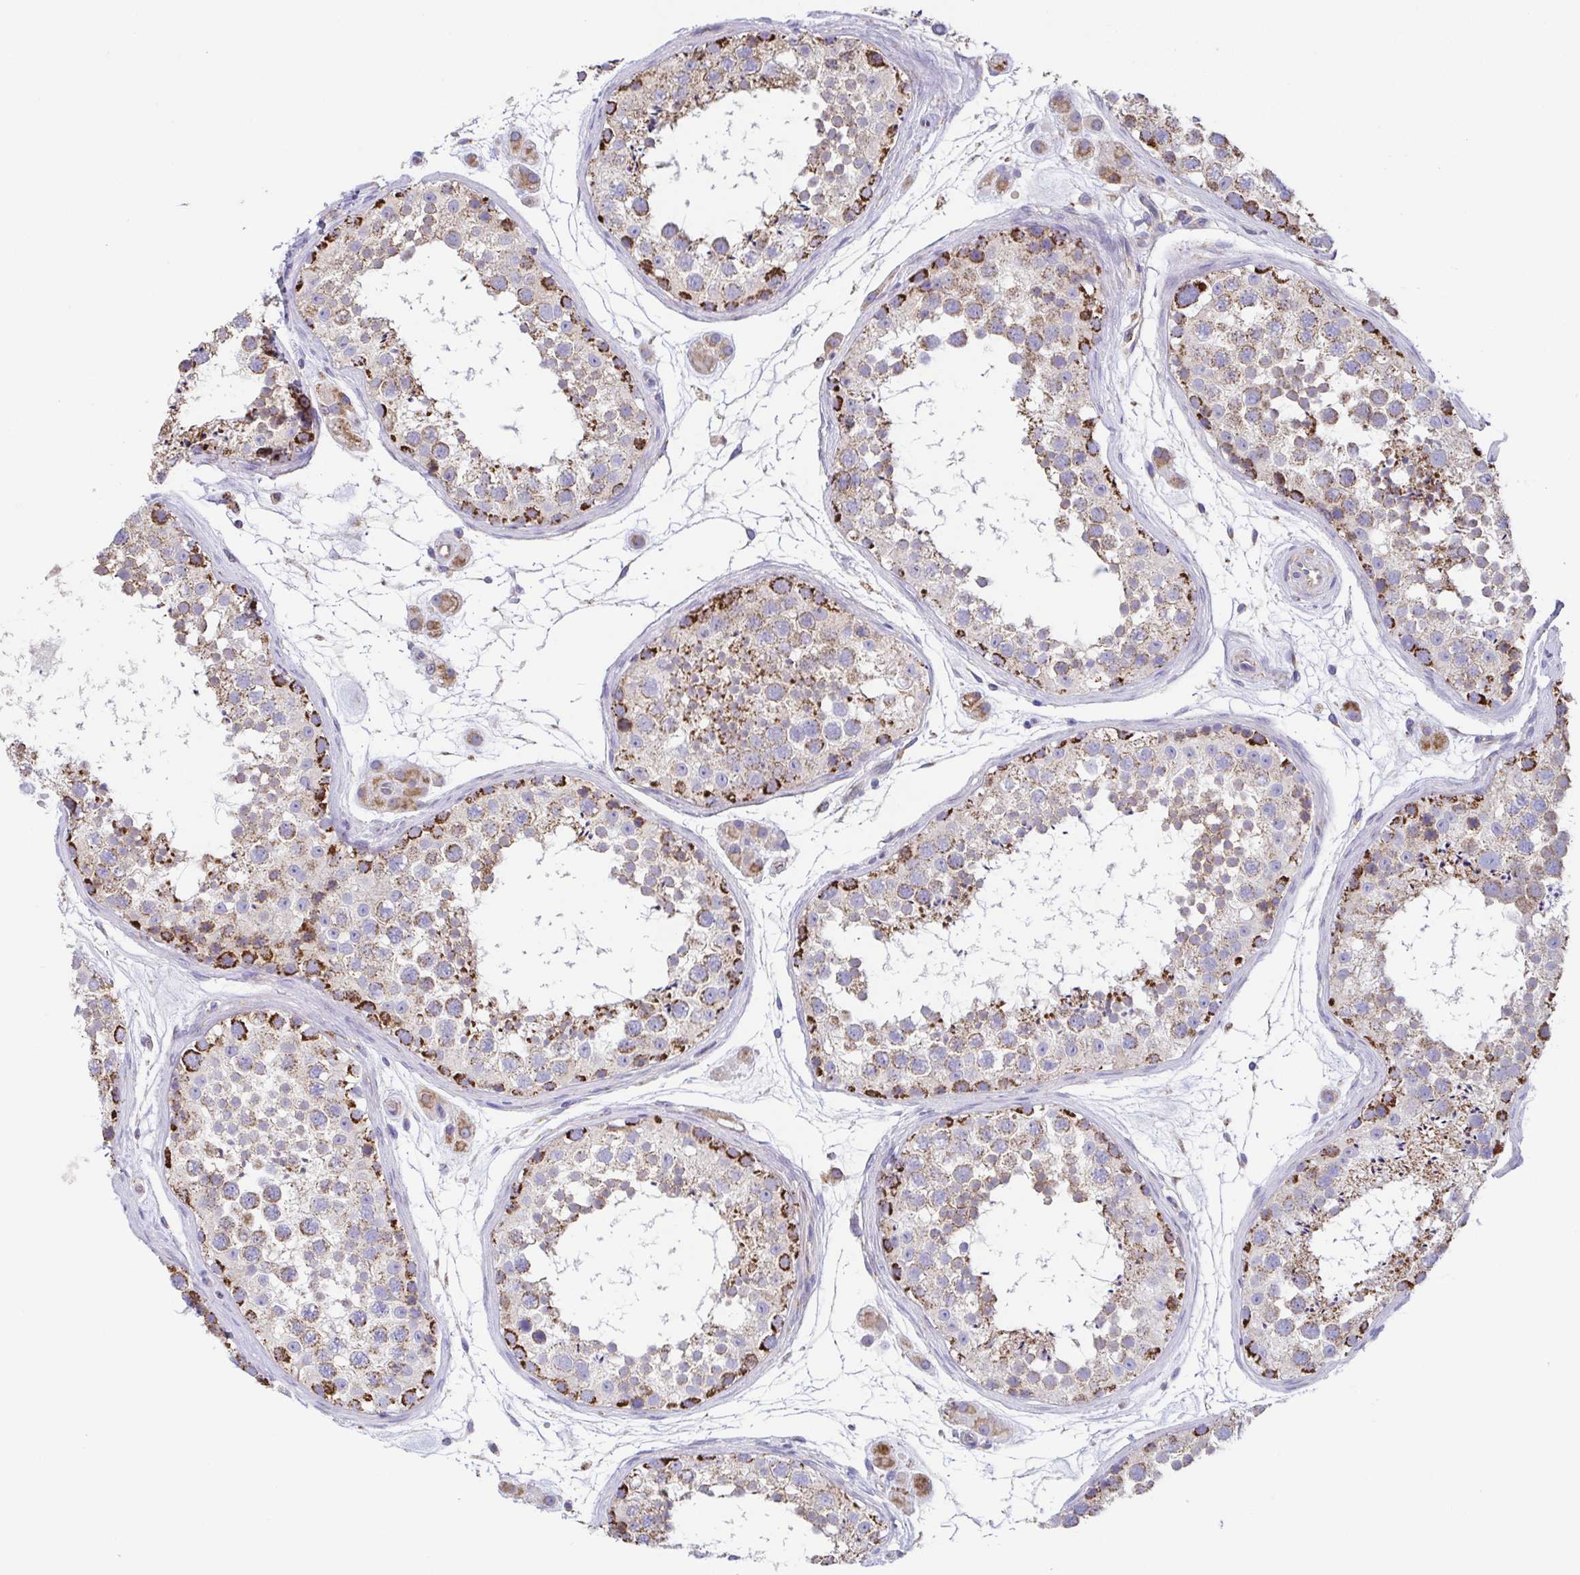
{"staining": {"intensity": "moderate", "quantity": "25%-75%", "location": "cytoplasmic/membranous"}, "tissue": "testis", "cell_type": "Cells in seminiferous ducts", "image_type": "normal", "snomed": [{"axis": "morphology", "description": "Normal tissue, NOS"}, {"axis": "topography", "description": "Testis"}], "caption": "Immunohistochemistry (IHC) image of normal human testis stained for a protein (brown), which shows medium levels of moderate cytoplasmic/membranous positivity in approximately 25%-75% of cells in seminiferous ducts.", "gene": "GINM1", "patient": {"sex": "male", "age": 41}}